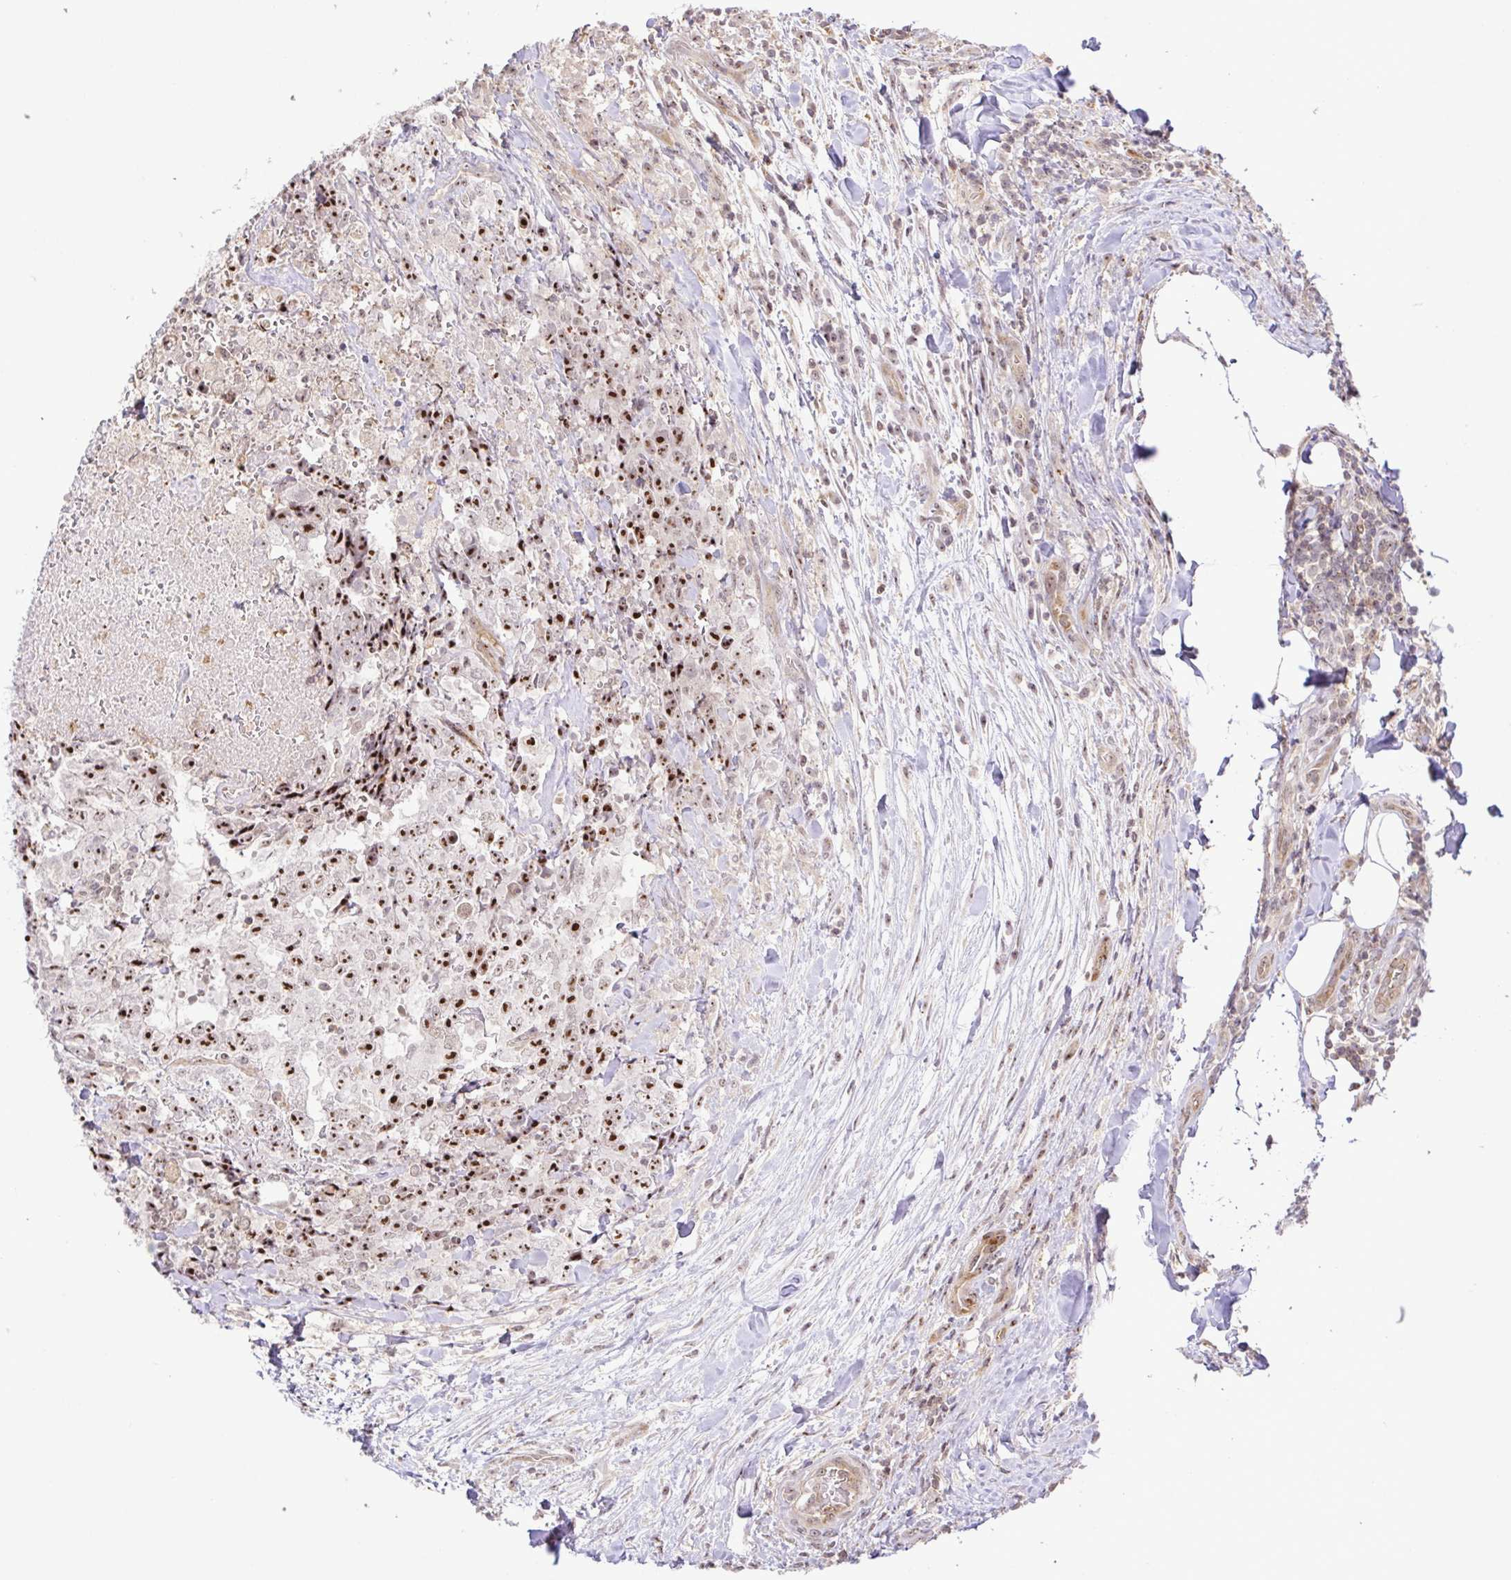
{"staining": {"intensity": "strong", "quantity": ">75%", "location": "nuclear"}, "tissue": "testis cancer", "cell_type": "Tumor cells", "image_type": "cancer", "snomed": [{"axis": "morphology", "description": "Carcinoma, Embryonal, NOS"}, {"axis": "topography", "description": "Testis"}], "caption": "Testis cancer (embryonal carcinoma) stained for a protein (brown) shows strong nuclear positive expression in about >75% of tumor cells.", "gene": "RSL24D1", "patient": {"sex": "male", "age": 24}}